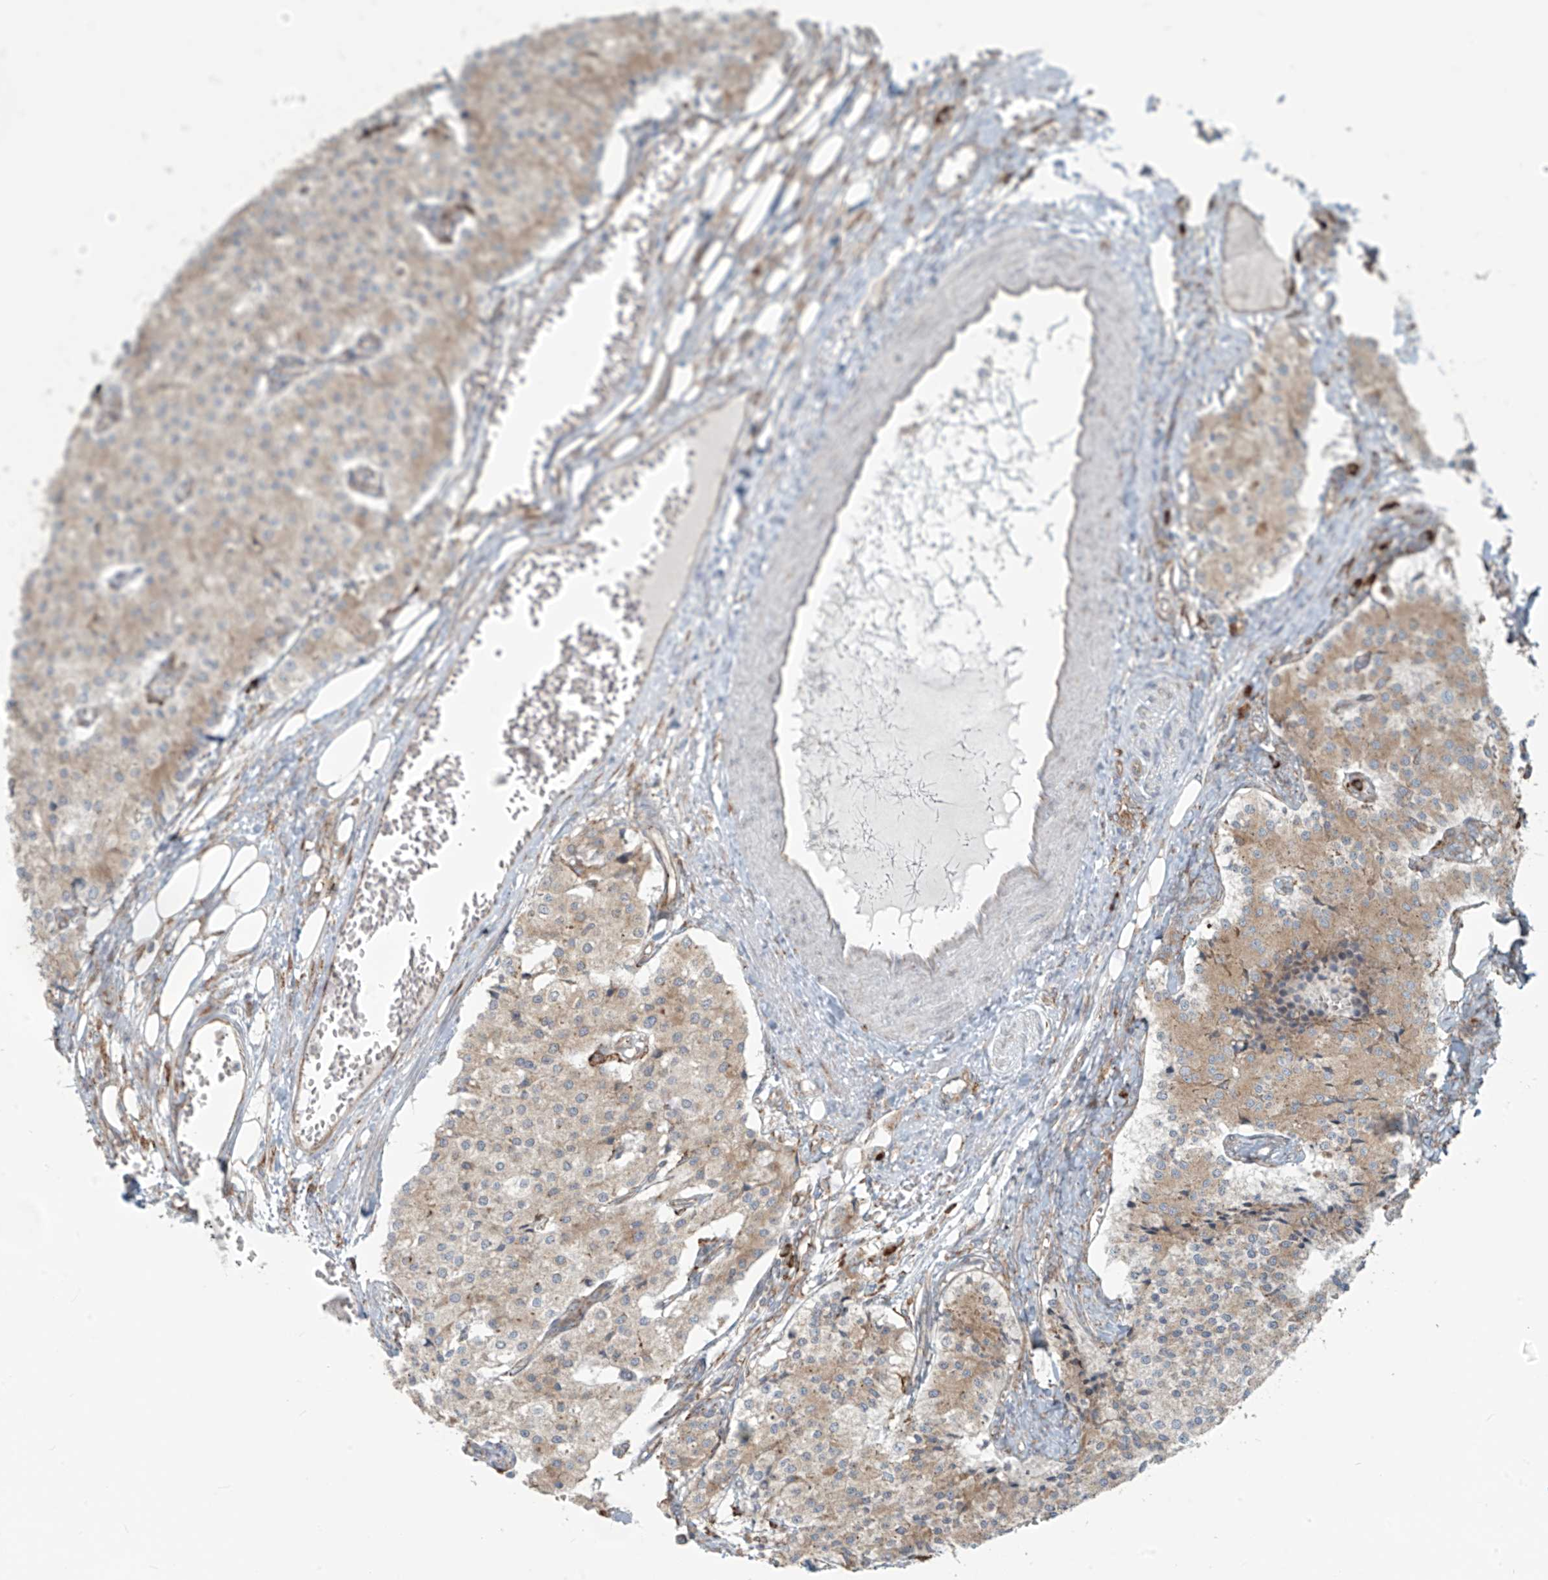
{"staining": {"intensity": "weak", "quantity": ">75%", "location": "cytoplasmic/membranous"}, "tissue": "carcinoid", "cell_type": "Tumor cells", "image_type": "cancer", "snomed": [{"axis": "morphology", "description": "Carcinoid, malignant, NOS"}, {"axis": "topography", "description": "Colon"}], "caption": "Carcinoid tissue shows weak cytoplasmic/membranous positivity in approximately >75% of tumor cells (Brightfield microscopy of DAB IHC at high magnification).", "gene": "KATNIP", "patient": {"sex": "female", "age": 52}}